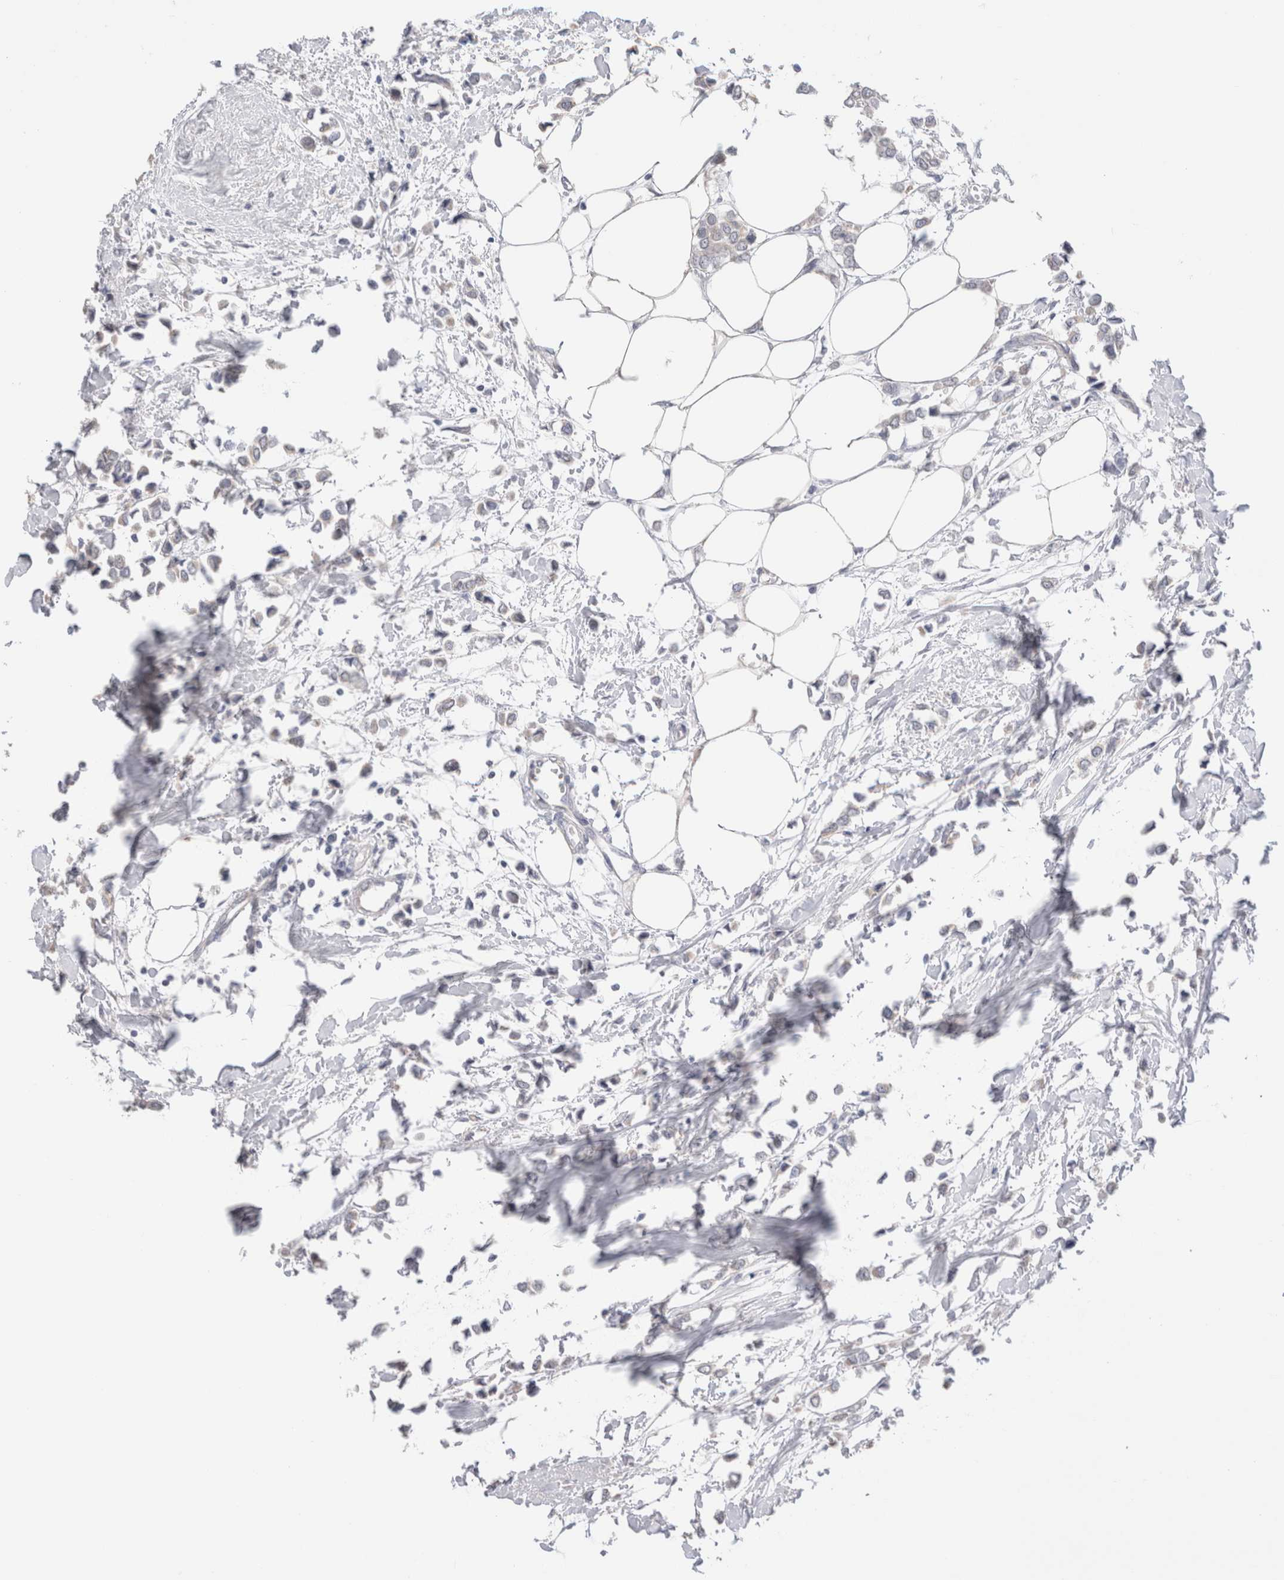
{"staining": {"intensity": "negative", "quantity": "none", "location": "none"}, "tissue": "breast cancer", "cell_type": "Tumor cells", "image_type": "cancer", "snomed": [{"axis": "morphology", "description": "Lobular carcinoma"}, {"axis": "topography", "description": "Breast"}], "caption": "Tumor cells show no significant positivity in breast cancer.", "gene": "DMD", "patient": {"sex": "female", "age": 51}}